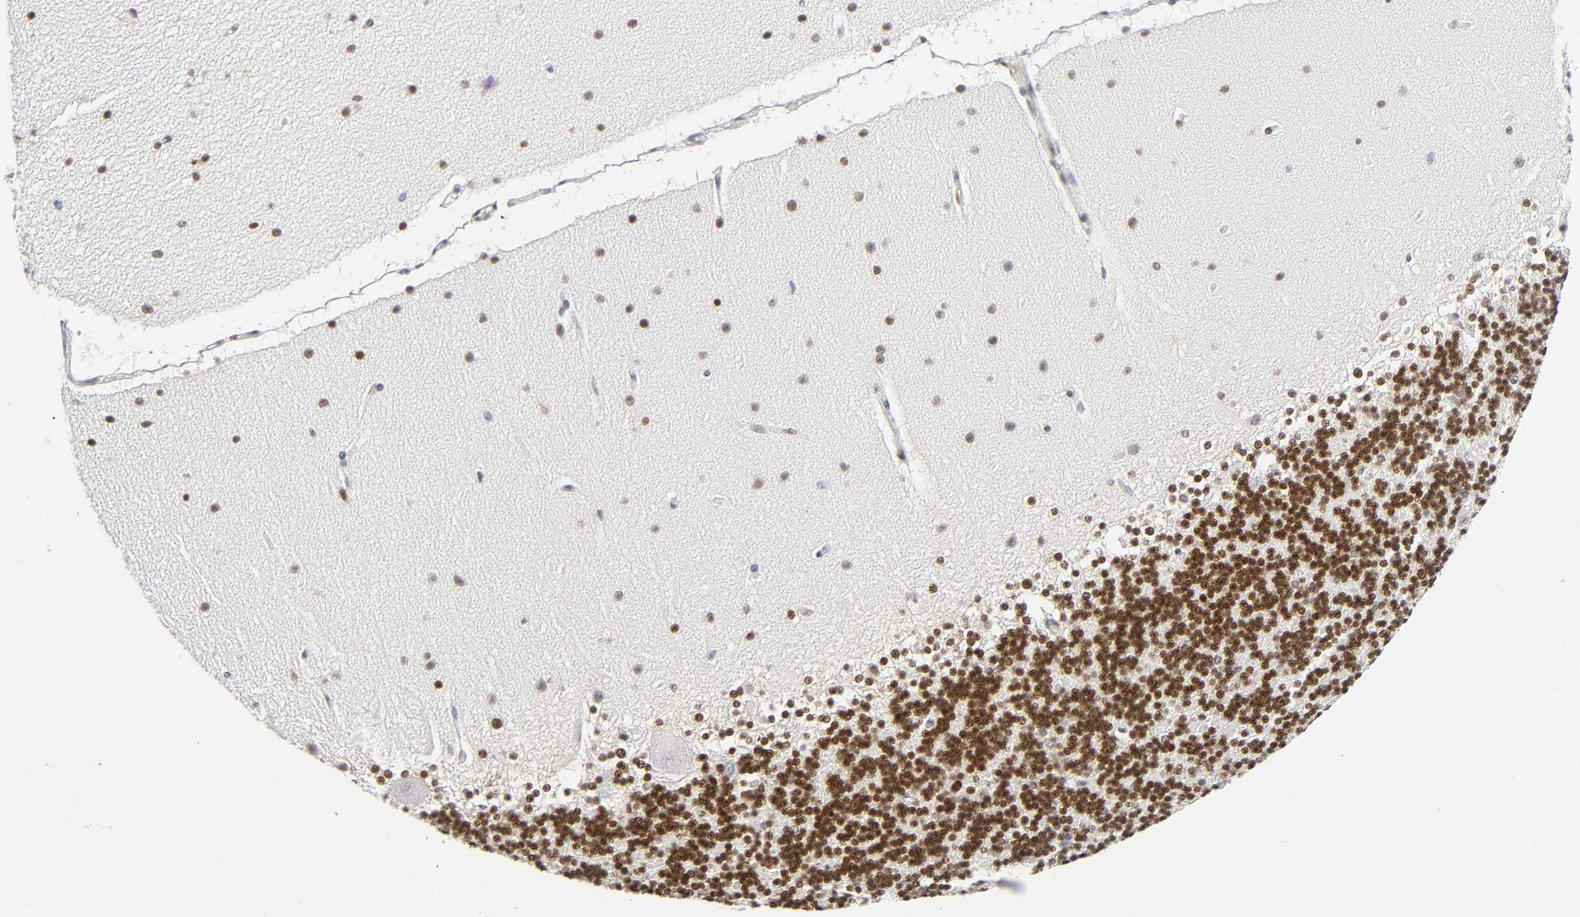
{"staining": {"intensity": "strong", "quantity": ">75%", "location": "nuclear"}, "tissue": "cerebellum", "cell_type": "Cells in granular layer", "image_type": "normal", "snomed": [{"axis": "morphology", "description": "Normal tissue, NOS"}, {"axis": "topography", "description": "Cerebellum"}], "caption": "Strong nuclear protein positivity is present in about >75% of cells in granular layer in cerebellum. (DAB IHC with brightfield microscopy, high magnification).", "gene": "NFIC", "patient": {"sex": "female", "age": 54}}